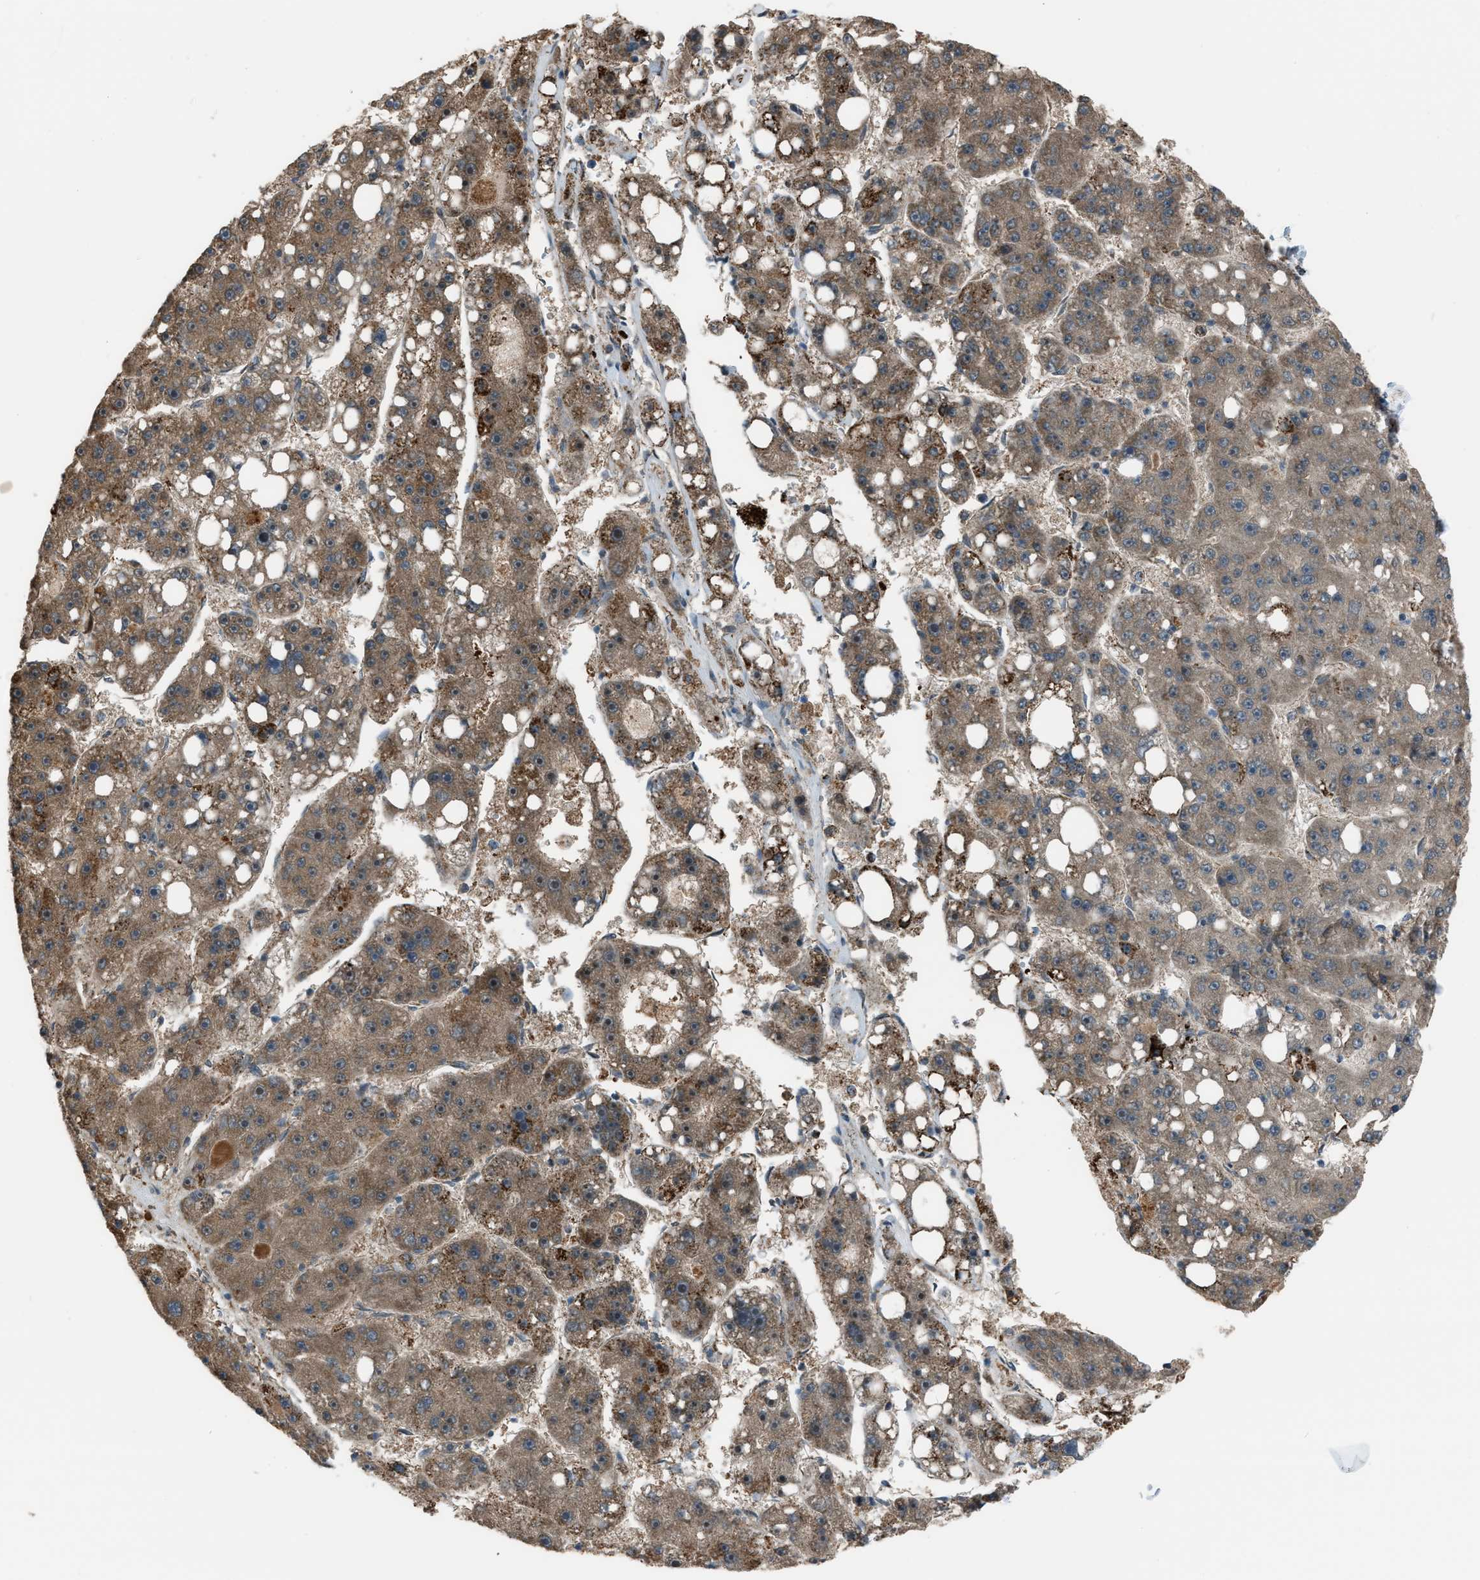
{"staining": {"intensity": "moderate", "quantity": ">75%", "location": "cytoplasmic/membranous"}, "tissue": "liver cancer", "cell_type": "Tumor cells", "image_type": "cancer", "snomed": [{"axis": "morphology", "description": "Carcinoma, Hepatocellular, NOS"}, {"axis": "topography", "description": "Liver"}], "caption": "Human liver hepatocellular carcinoma stained with a protein marker exhibits moderate staining in tumor cells.", "gene": "MDH2", "patient": {"sex": "female", "age": 61}}